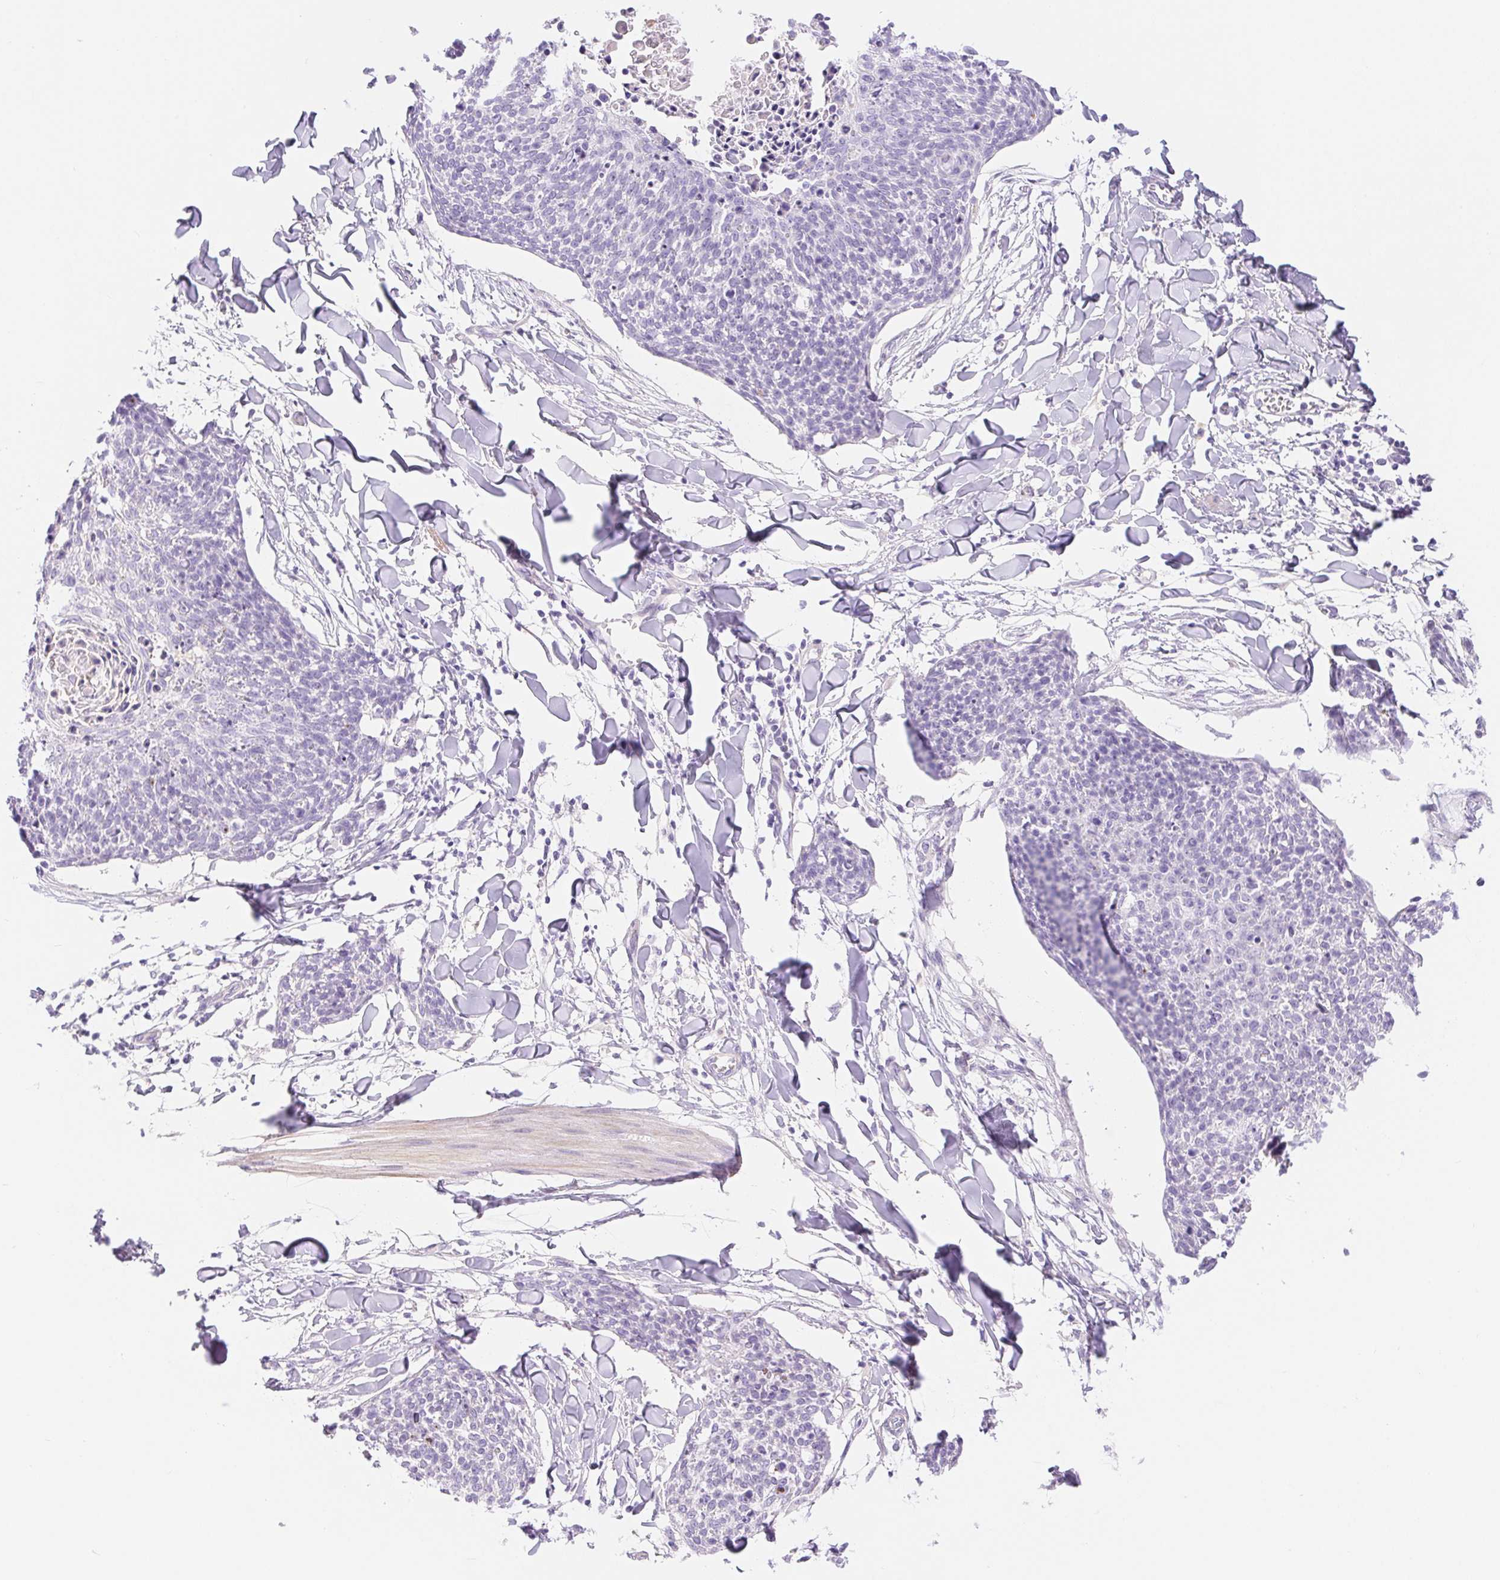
{"staining": {"intensity": "negative", "quantity": "none", "location": "none"}, "tissue": "skin cancer", "cell_type": "Tumor cells", "image_type": "cancer", "snomed": [{"axis": "morphology", "description": "Squamous cell carcinoma, NOS"}, {"axis": "topography", "description": "Skin"}, {"axis": "topography", "description": "Vulva"}], "caption": "Tumor cells are negative for brown protein staining in skin cancer (squamous cell carcinoma).", "gene": "DYNC2LI1", "patient": {"sex": "female", "age": 75}}